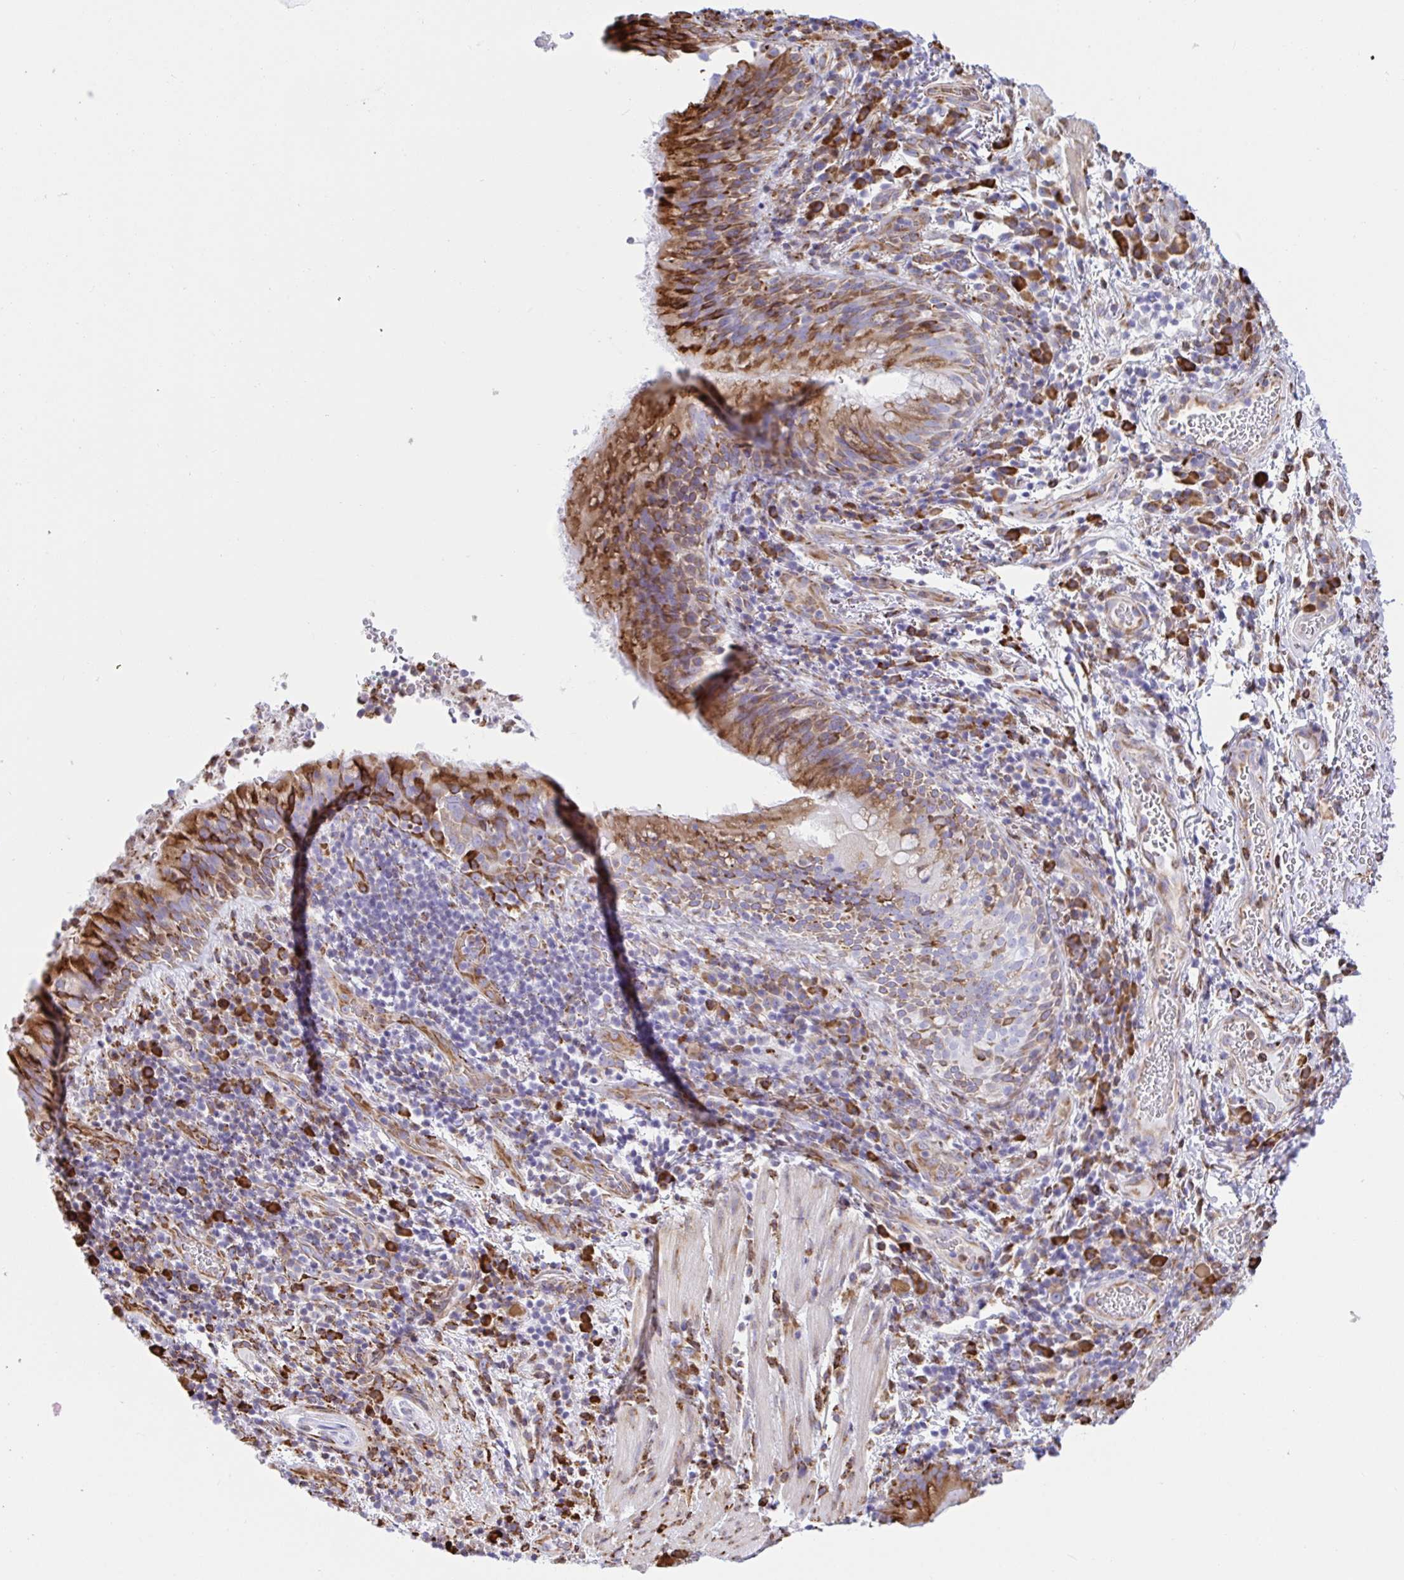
{"staining": {"intensity": "moderate", "quantity": ">75%", "location": "cytoplasmic/membranous"}, "tissue": "bronchus", "cell_type": "Respiratory epithelial cells", "image_type": "normal", "snomed": [{"axis": "morphology", "description": "Normal tissue, NOS"}, {"axis": "topography", "description": "Lymph node"}, {"axis": "topography", "description": "Bronchus"}], "caption": "Immunohistochemistry of normal bronchus reveals medium levels of moderate cytoplasmic/membranous expression in about >75% of respiratory epithelial cells.", "gene": "CLGN", "patient": {"sex": "male", "age": 56}}